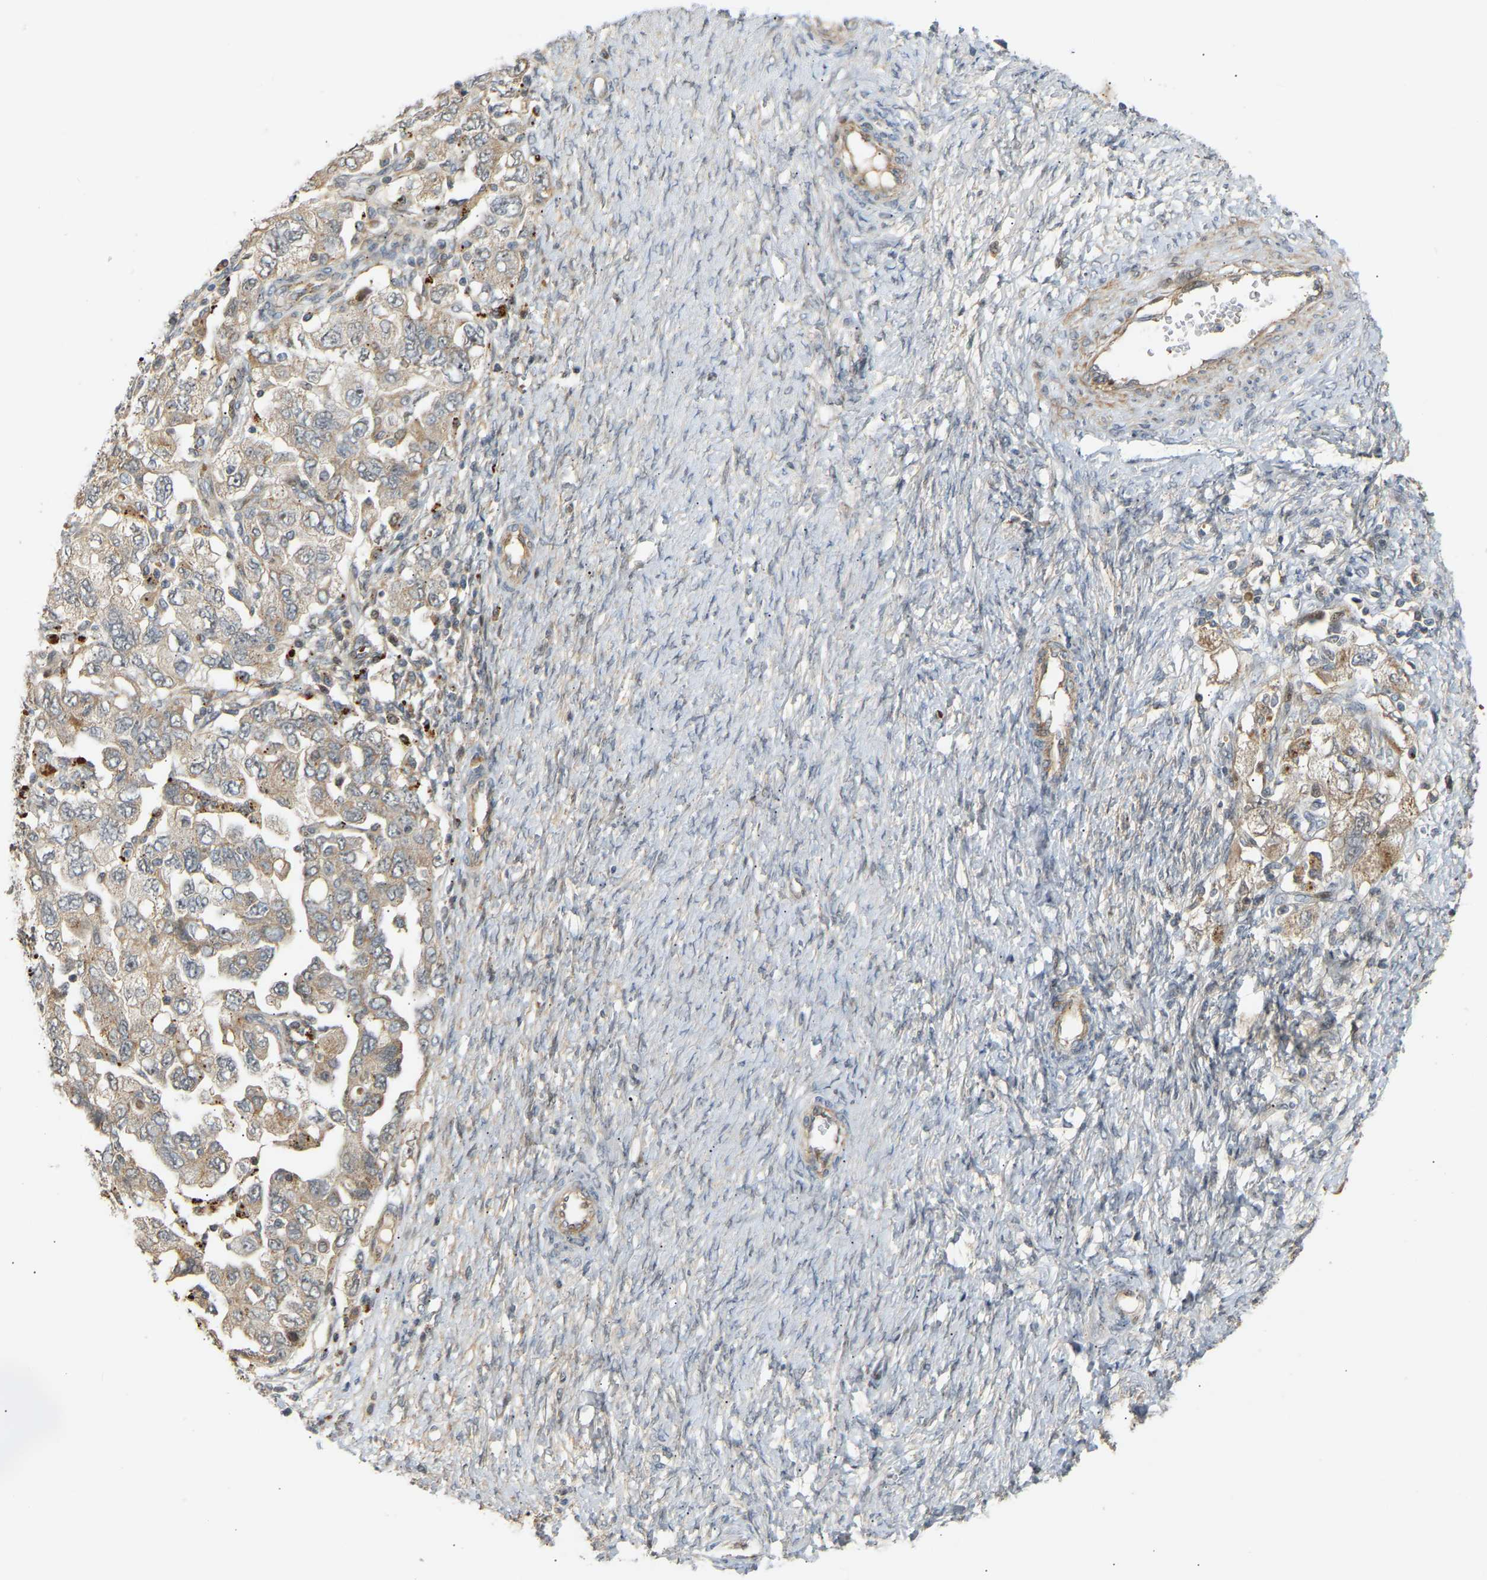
{"staining": {"intensity": "weak", "quantity": ">75%", "location": "cytoplasmic/membranous"}, "tissue": "ovarian cancer", "cell_type": "Tumor cells", "image_type": "cancer", "snomed": [{"axis": "morphology", "description": "Carcinoma, NOS"}, {"axis": "morphology", "description": "Cystadenocarcinoma, serous, NOS"}, {"axis": "topography", "description": "Ovary"}], "caption": "Immunohistochemistry micrograph of human carcinoma (ovarian) stained for a protein (brown), which demonstrates low levels of weak cytoplasmic/membranous staining in about >75% of tumor cells.", "gene": "POGLUT2", "patient": {"sex": "female", "age": 69}}